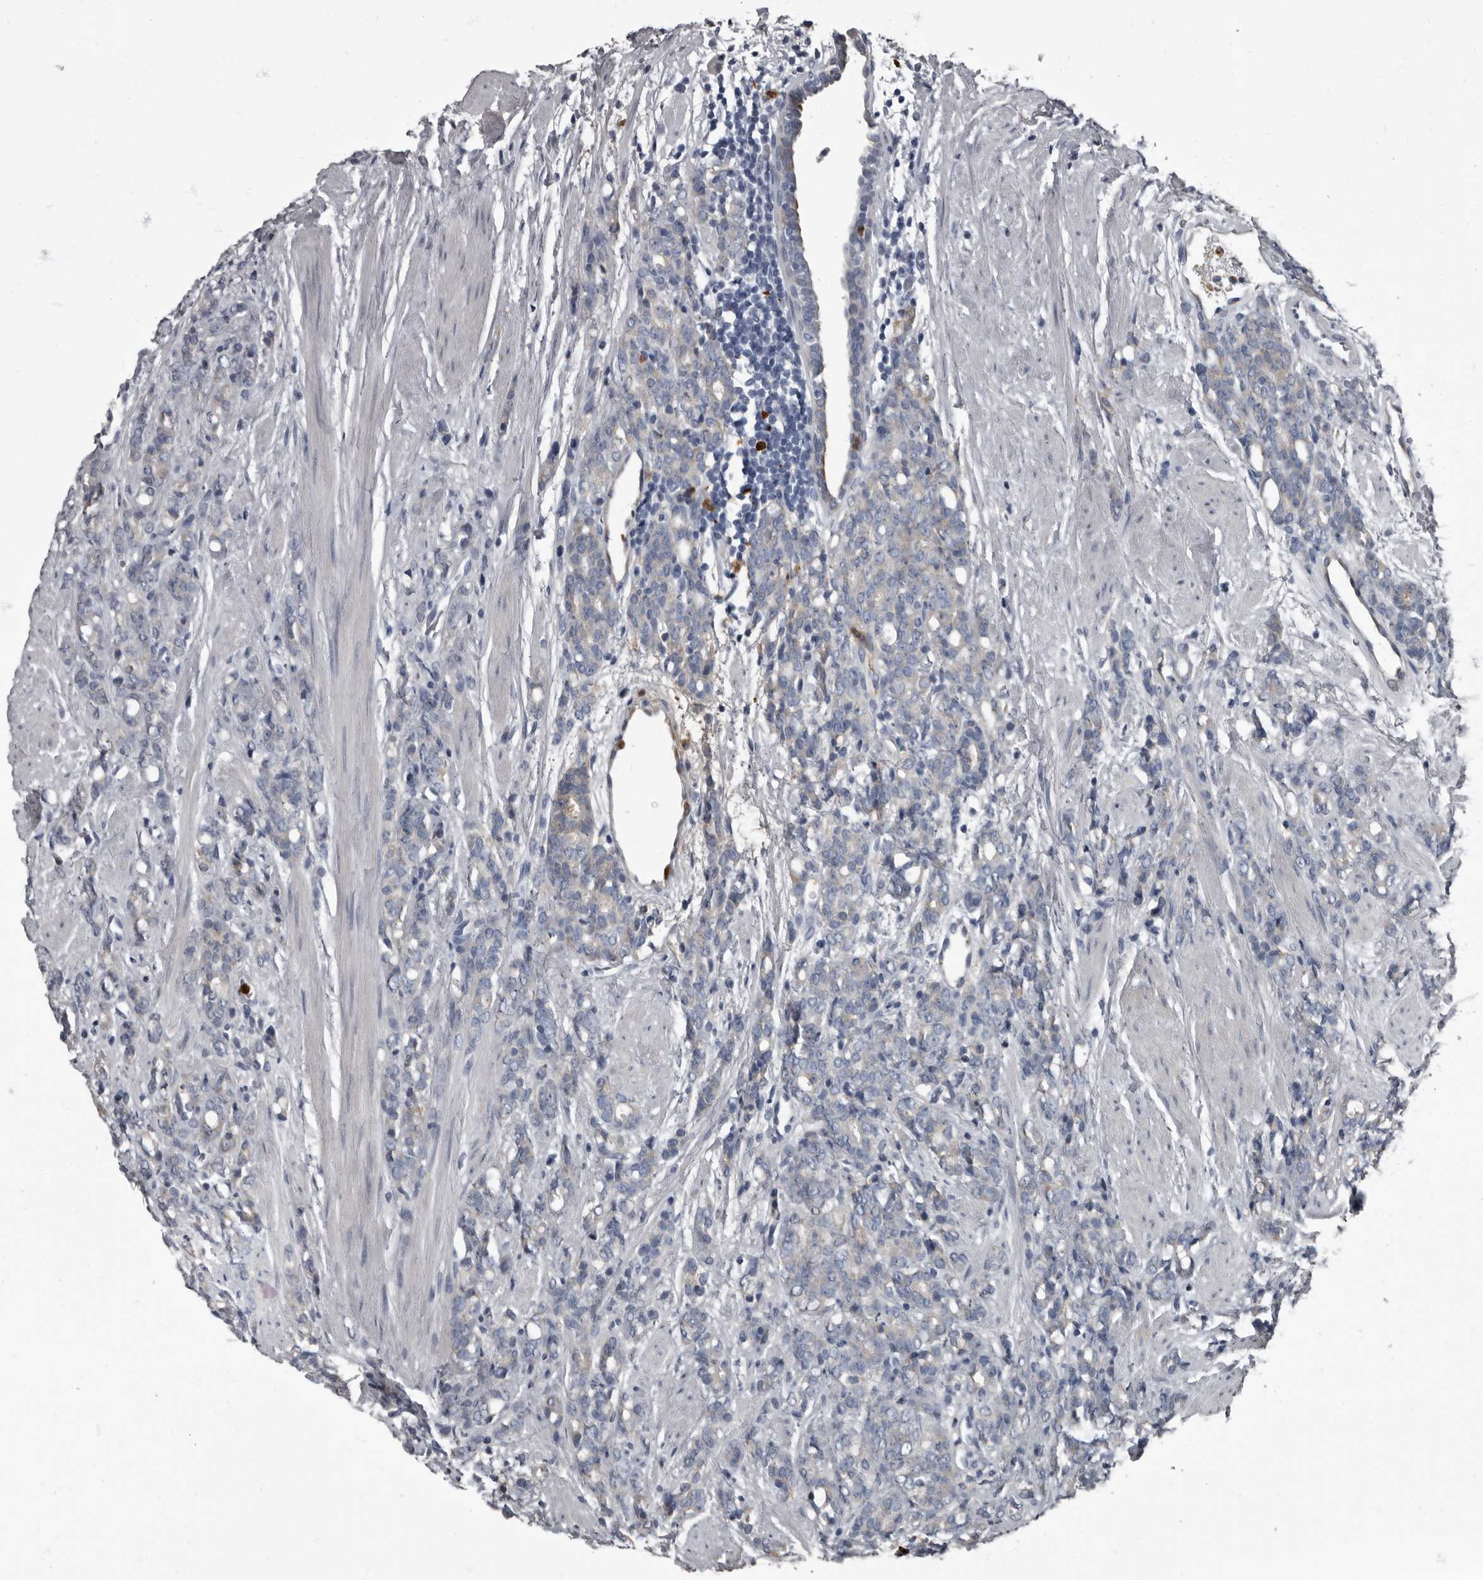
{"staining": {"intensity": "moderate", "quantity": "<25%", "location": "cytoplasmic/membranous"}, "tissue": "prostate cancer", "cell_type": "Tumor cells", "image_type": "cancer", "snomed": [{"axis": "morphology", "description": "Adenocarcinoma, High grade"}, {"axis": "topography", "description": "Prostate"}], "caption": "An IHC histopathology image of tumor tissue is shown. Protein staining in brown labels moderate cytoplasmic/membranous positivity in prostate cancer within tumor cells.", "gene": "TPD52L1", "patient": {"sex": "male", "age": 62}}